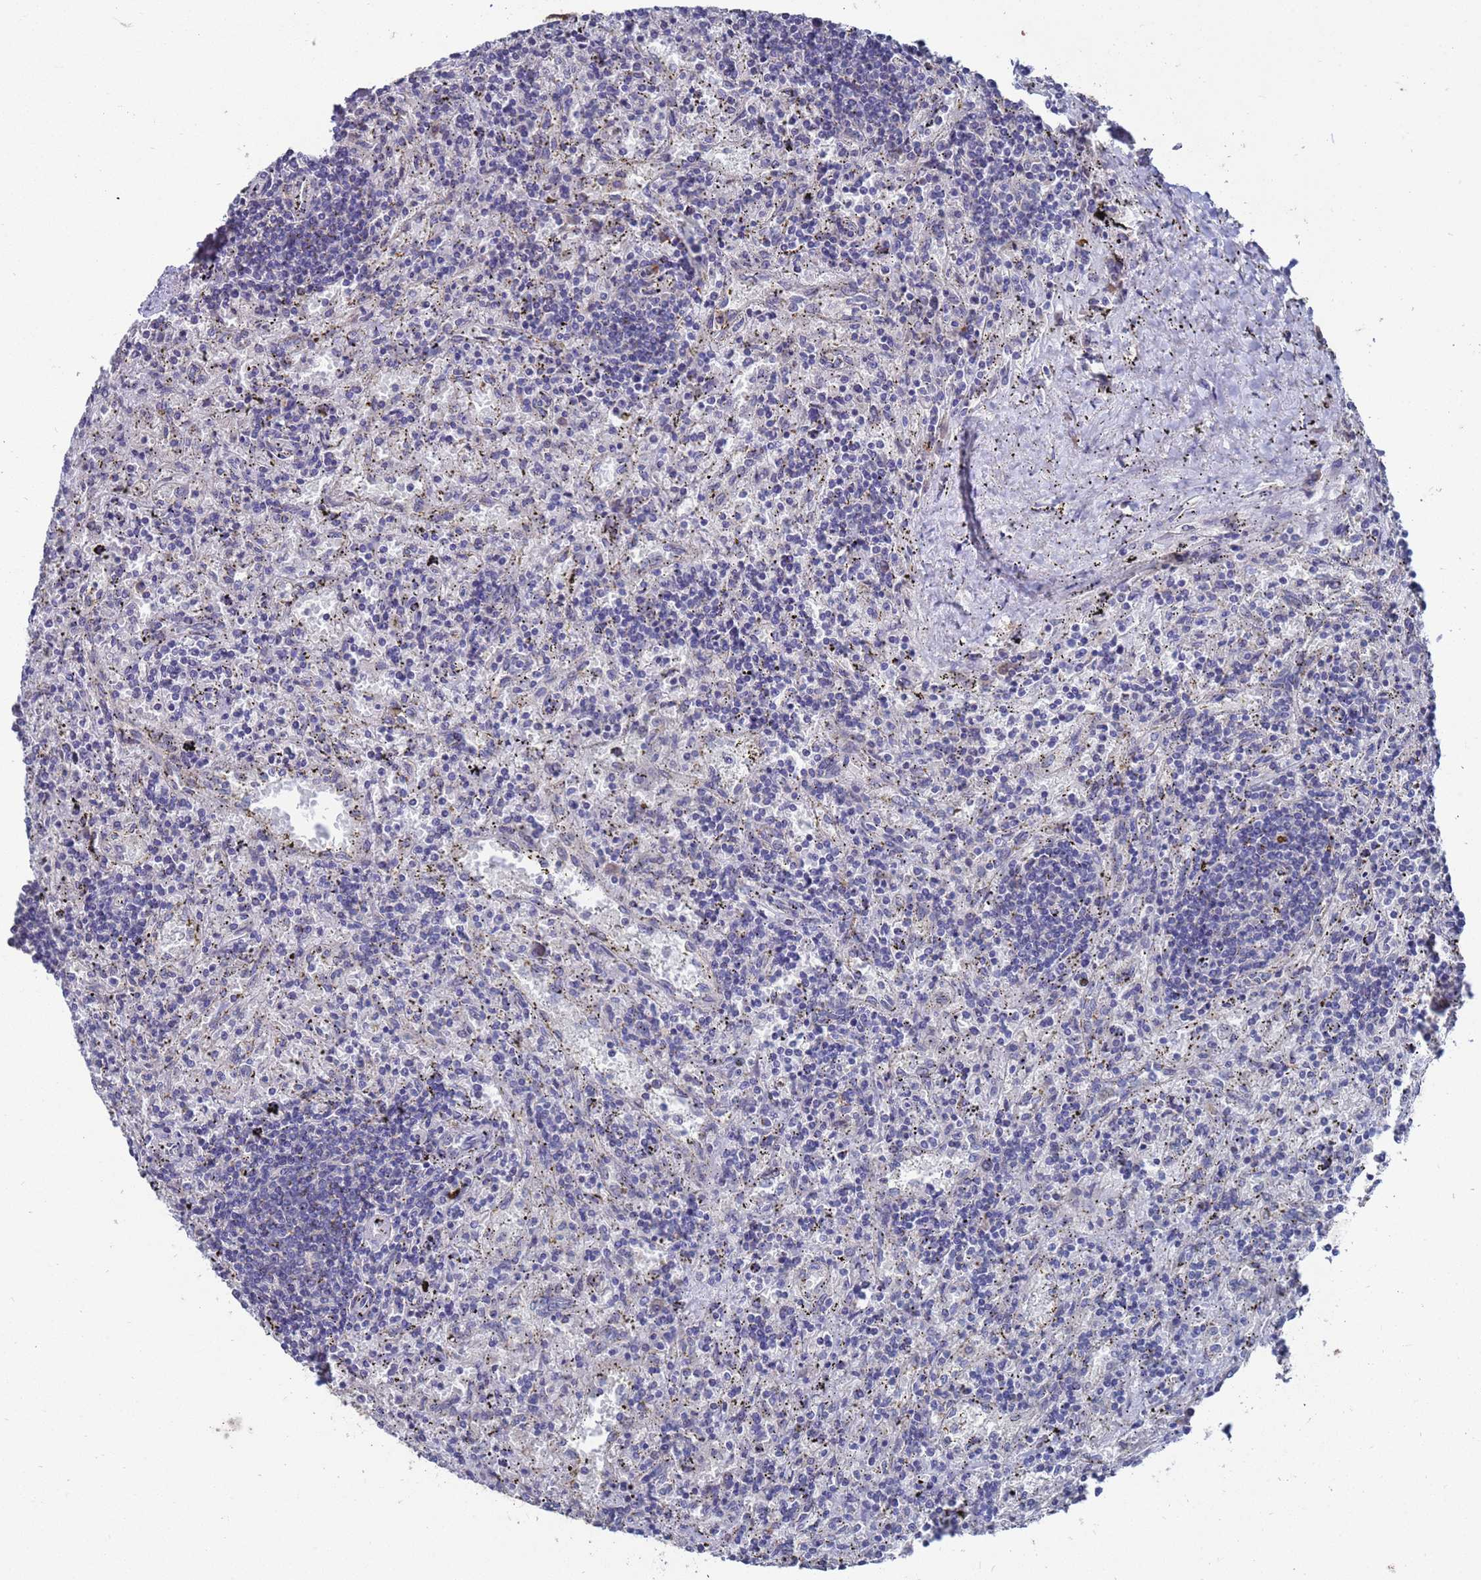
{"staining": {"intensity": "negative", "quantity": "none", "location": "none"}, "tissue": "lymphoma", "cell_type": "Tumor cells", "image_type": "cancer", "snomed": [{"axis": "morphology", "description": "Malignant lymphoma, non-Hodgkin's type, Low grade"}, {"axis": "topography", "description": "Spleen"}], "caption": "This is an immunohistochemistry histopathology image of malignant lymphoma, non-Hodgkin's type (low-grade). There is no expression in tumor cells.", "gene": "CFAP119", "patient": {"sex": "male", "age": 76}}